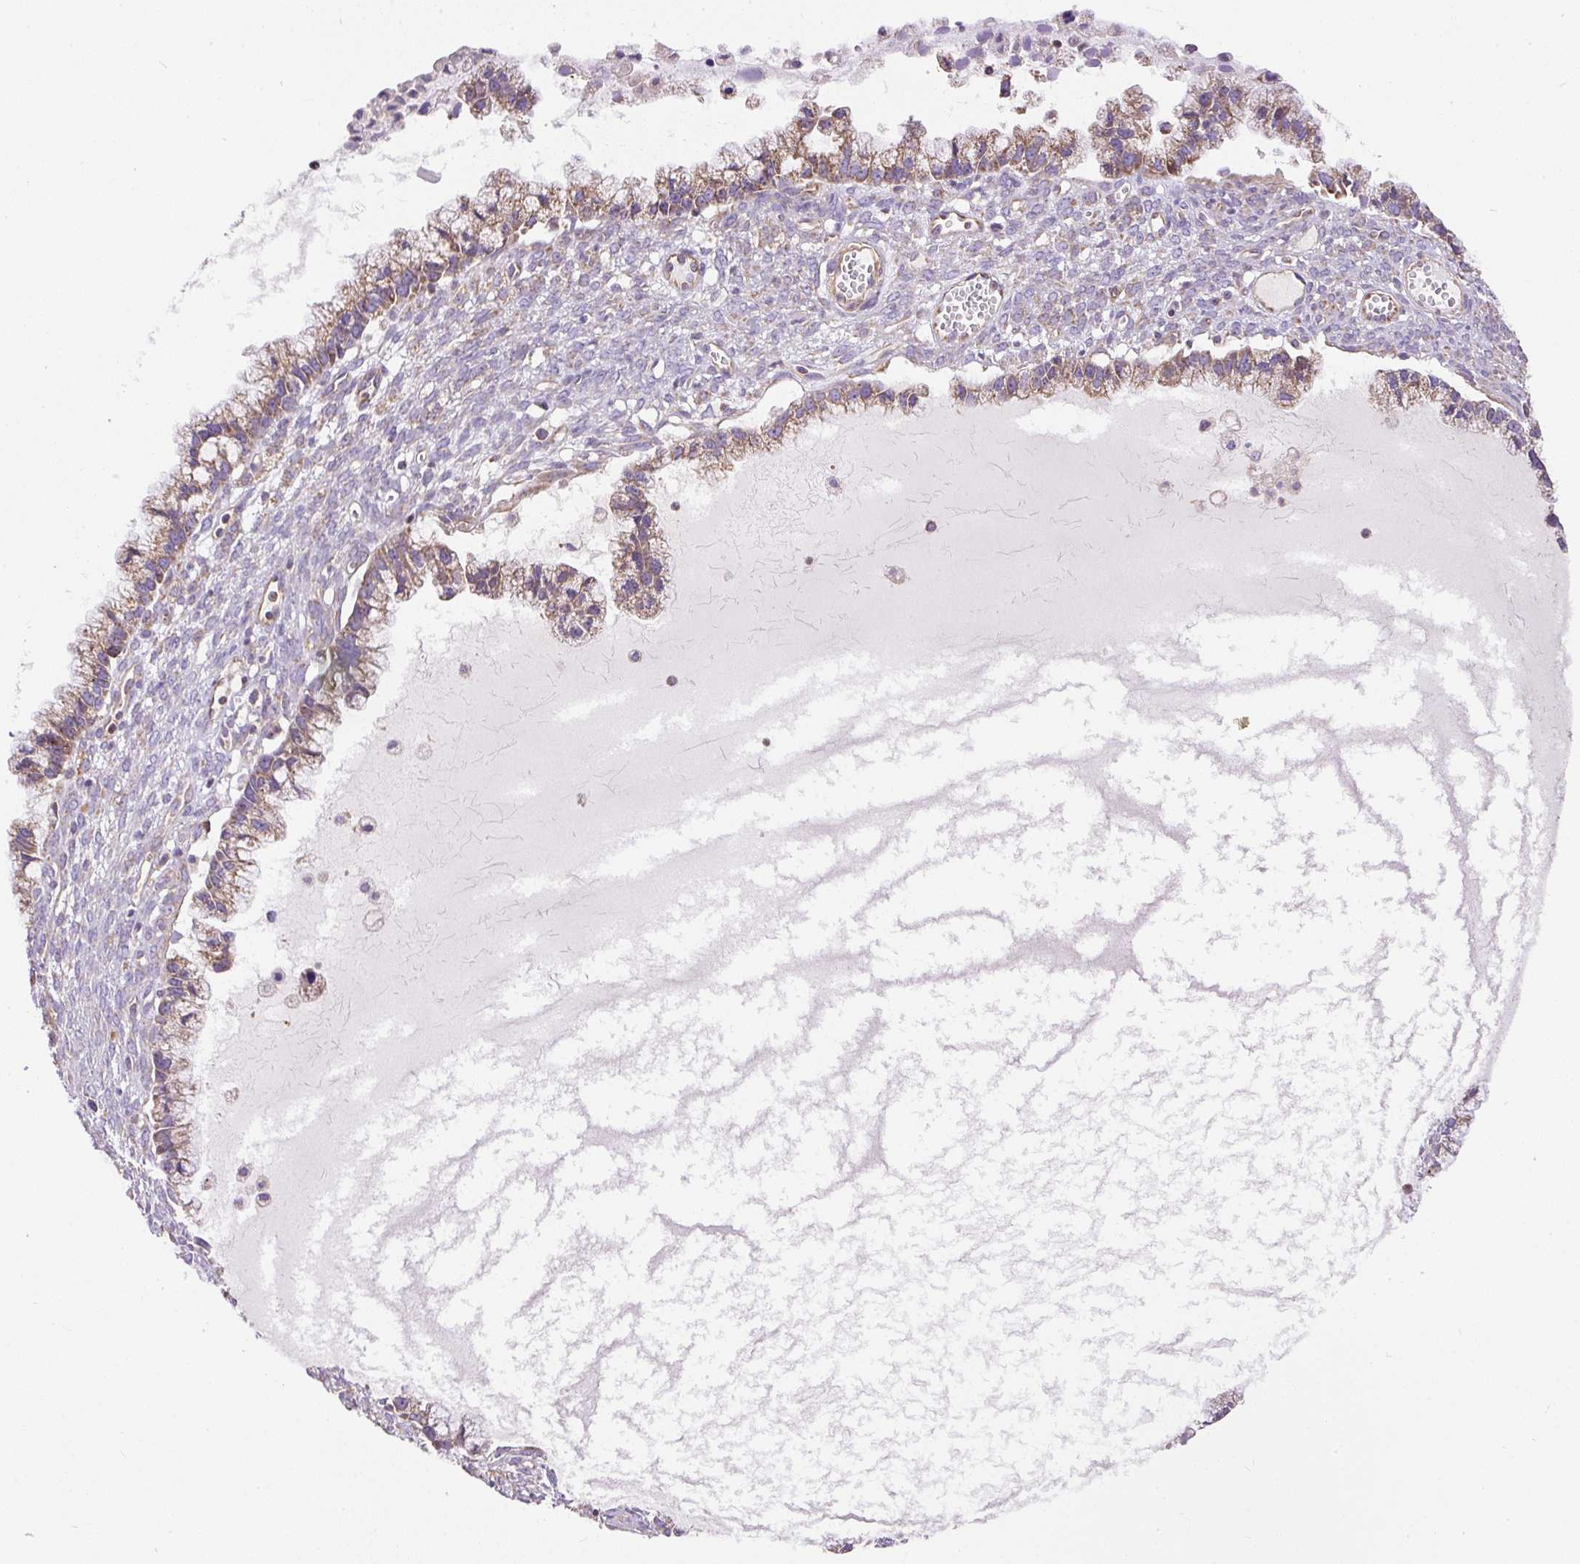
{"staining": {"intensity": "moderate", "quantity": ">75%", "location": "cytoplasmic/membranous"}, "tissue": "ovarian cancer", "cell_type": "Tumor cells", "image_type": "cancer", "snomed": [{"axis": "morphology", "description": "Cystadenocarcinoma, mucinous, NOS"}, {"axis": "topography", "description": "Ovary"}], "caption": "The immunohistochemical stain shows moderate cytoplasmic/membranous expression in tumor cells of mucinous cystadenocarcinoma (ovarian) tissue.", "gene": "NDUFAF2", "patient": {"sex": "female", "age": 72}}